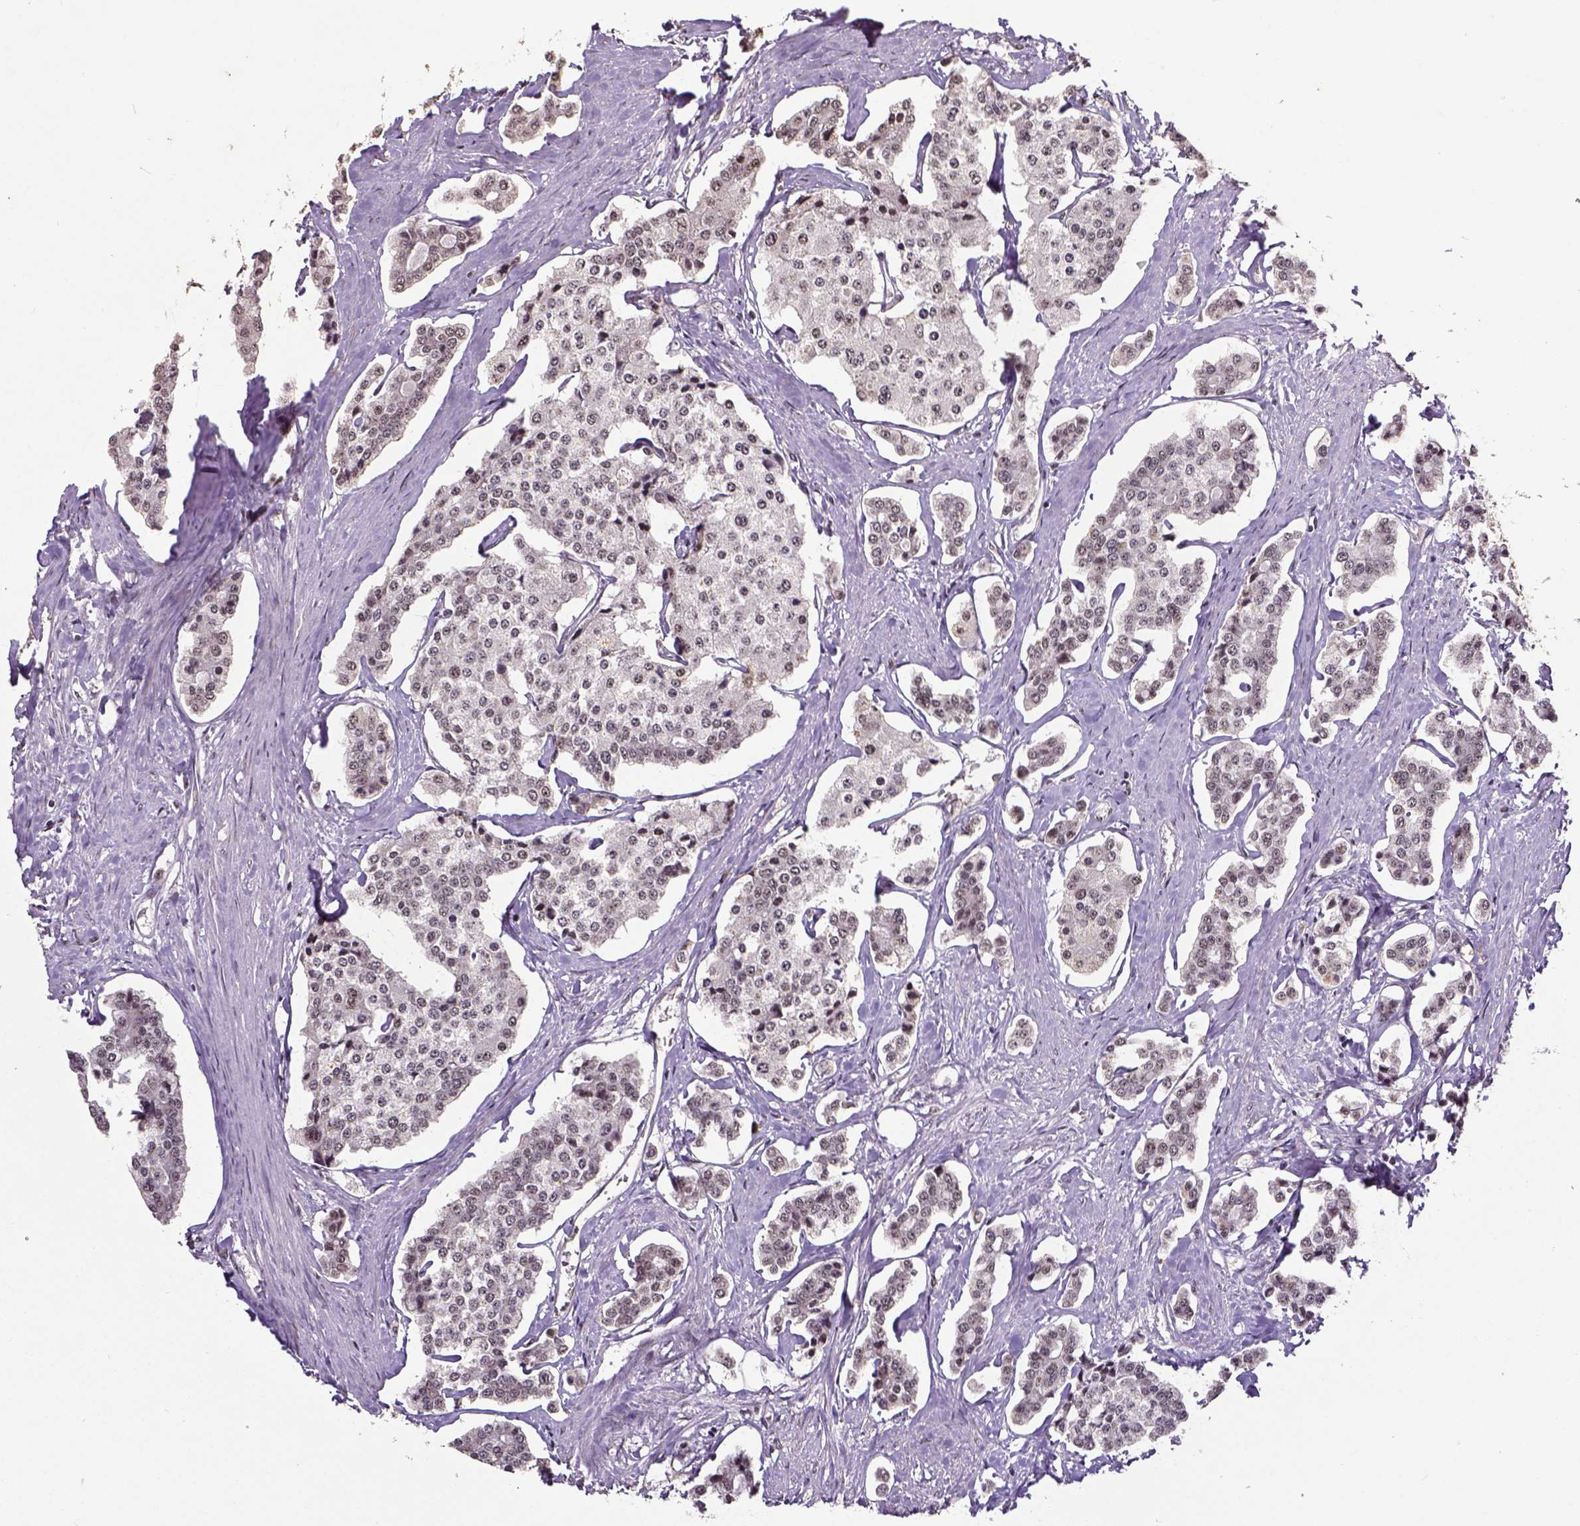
{"staining": {"intensity": "weak", "quantity": "<25%", "location": "nuclear"}, "tissue": "carcinoid", "cell_type": "Tumor cells", "image_type": "cancer", "snomed": [{"axis": "morphology", "description": "Carcinoid, malignant, NOS"}, {"axis": "topography", "description": "Small intestine"}], "caption": "Micrograph shows no protein expression in tumor cells of carcinoid tissue. (DAB (3,3'-diaminobenzidine) immunohistochemistry with hematoxylin counter stain).", "gene": "ATRX", "patient": {"sex": "female", "age": 65}}